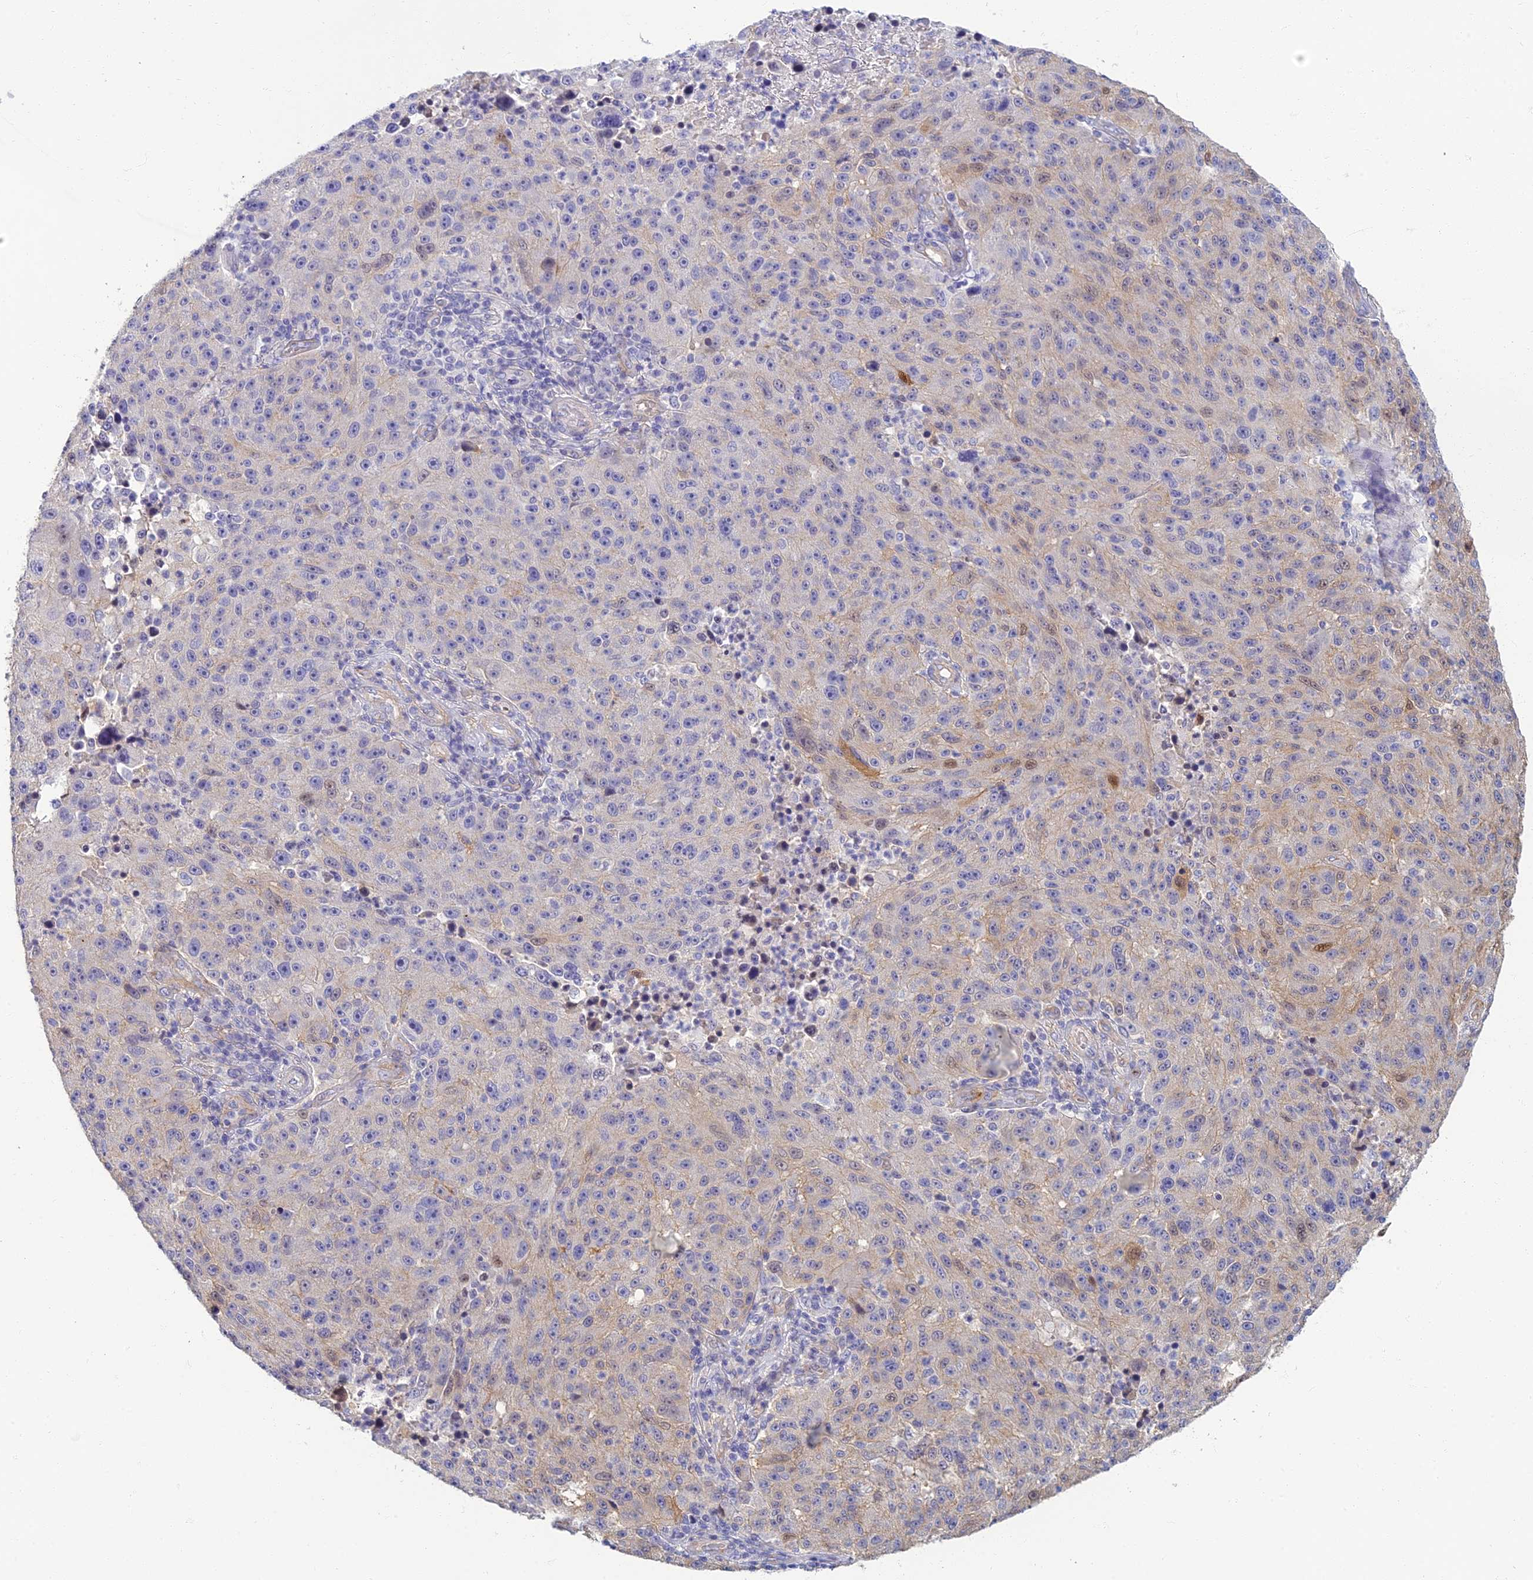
{"staining": {"intensity": "weak", "quantity": "<25%", "location": "nuclear"}, "tissue": "melanoma", "cell_type": "Tumor cells", "image_type": "cancer", "snomed": [{"axis": "morphology", "description": "Malignant melanoma, NOS"}, {"axis": "topography", "description": "Skin"}], "caption": "The photomicrograph demonstrates no significant positivity in tumor cells of melanoma.", "gene": "NEURL1", "patient": {"sex": "male", "age": 53}}